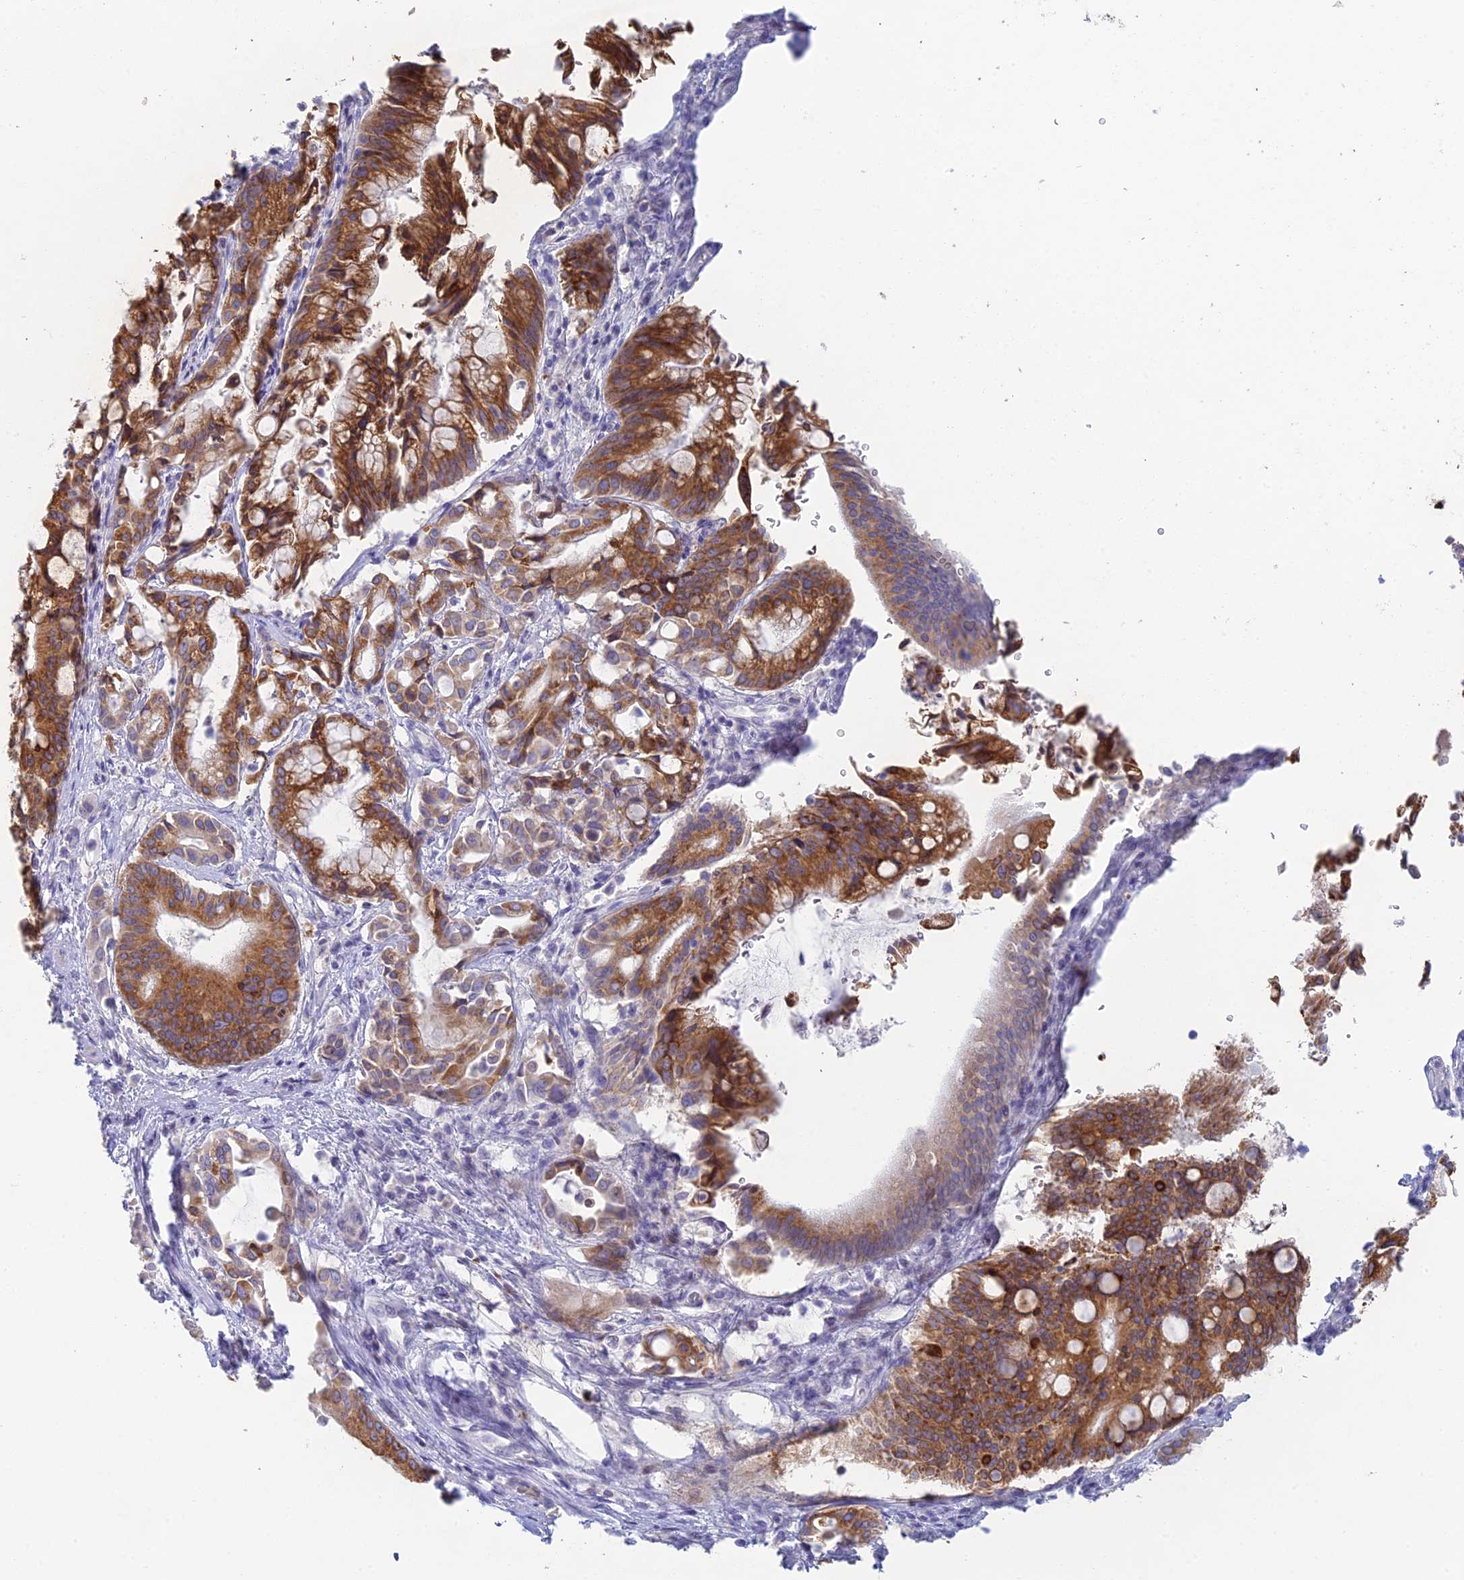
{"staining": {"intensity": "strong", "quantity": ">75%", "location": "cytoplasmic/membranous"}, "tissue": "pancreatic cancer", "cell_type": "Tumor cells", "image_type": "cancer", "snomed": [{"axis": "morphology", "description": "Adenocarcinoma, NOS"}, {"axis": "topography", "description": "Pancreas"}], "caption": "Immunohistochemical staining of pancreatic cancer reveals high levels of strong cytoplasmic/membranous expression in about >75% of tumor cells.", "gene": "REXO5", "patient": {"sex": "male", "age": 68}}